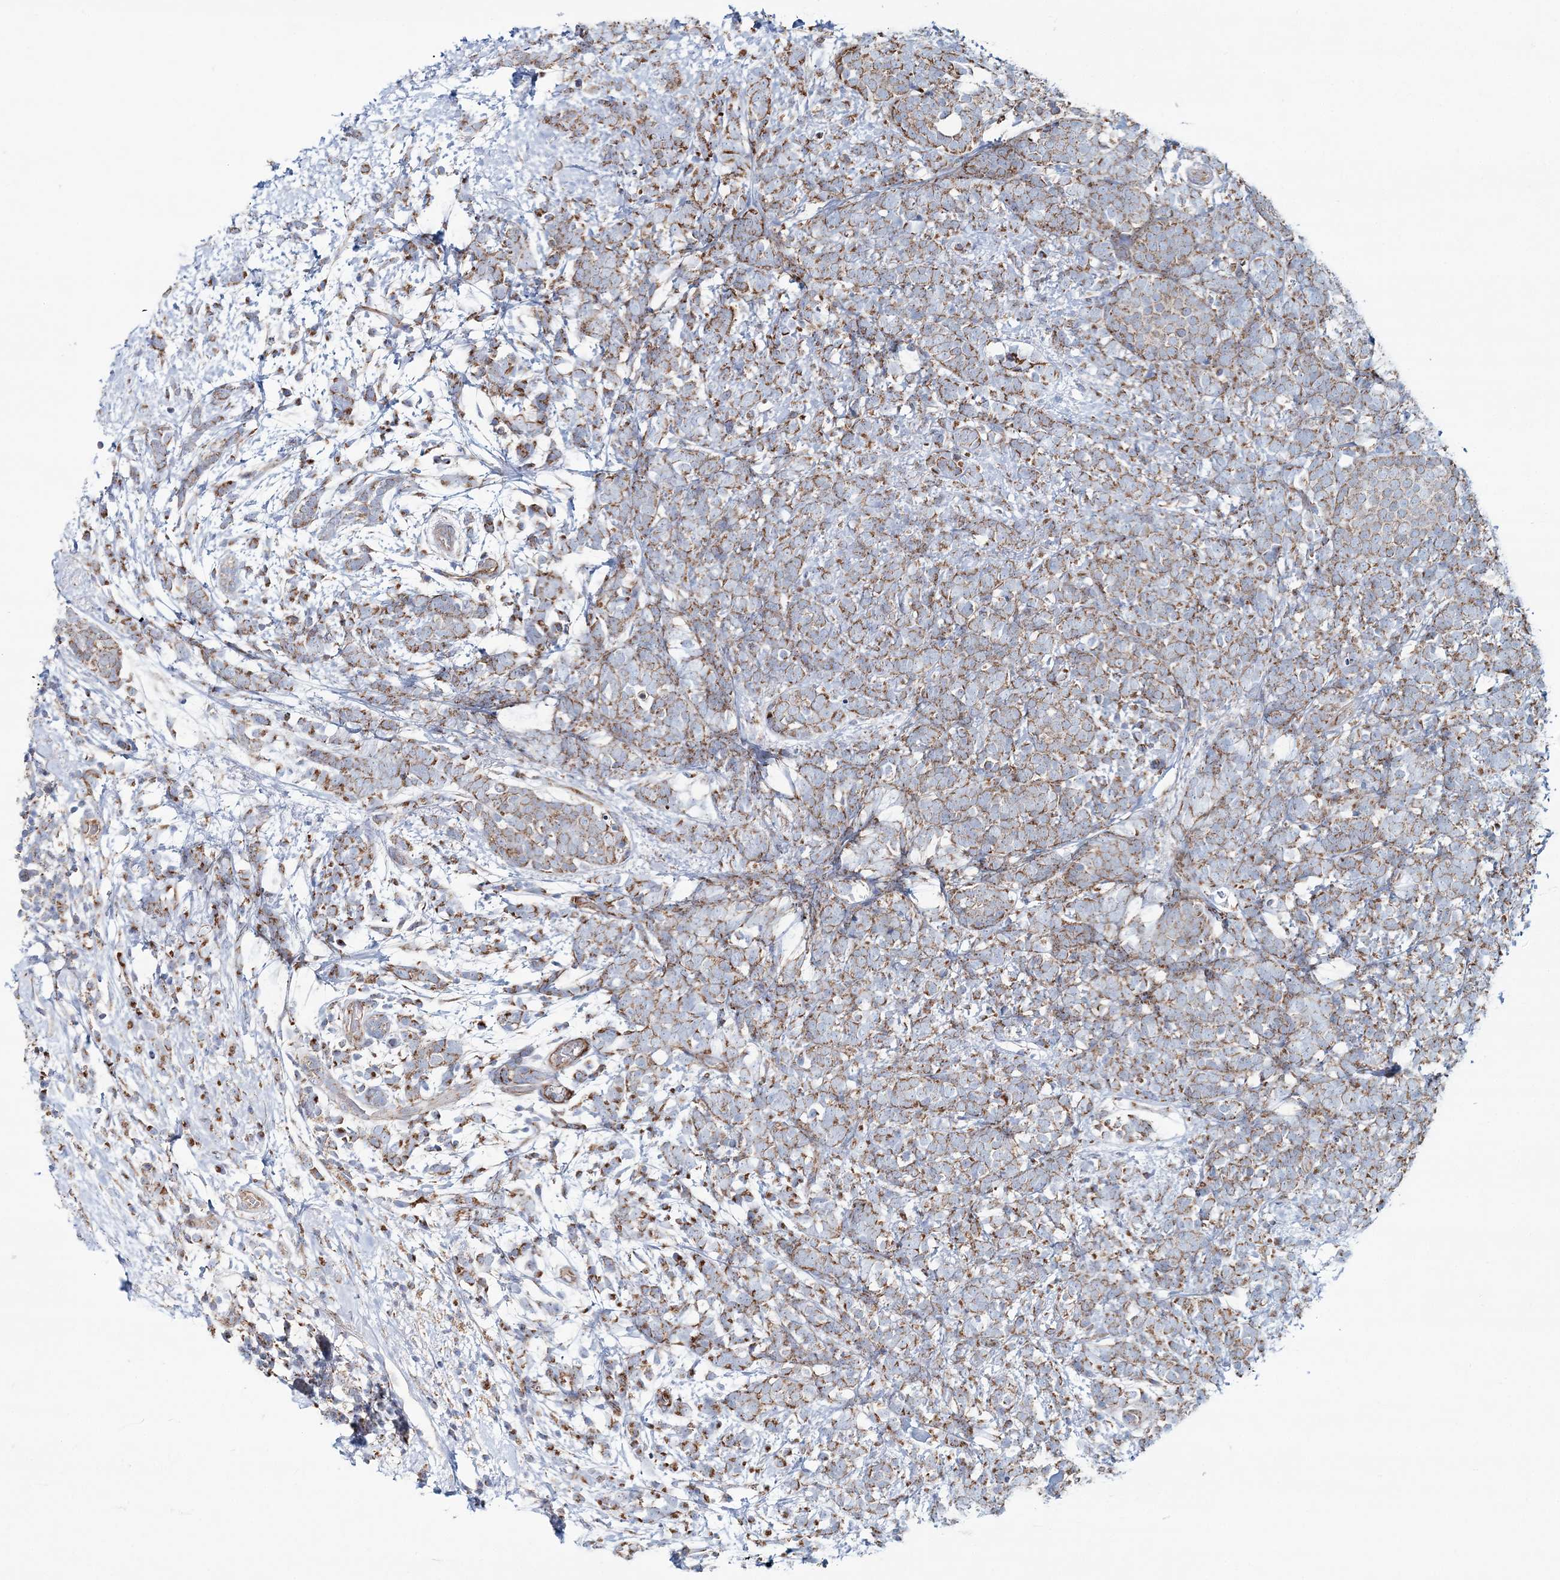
{"staining": {"intensity": "moderate", "quantity": "25%-75%", "location": "cytoplasmic/membranous"}, "tissue": "breast cancer", "cell_type": "Tumor cells", "image_type": "cancer", "snomed": [{"axis": "morphology", "description": "Lobular carcinoma"}, {"axis": "topography", "description": "Breast"}], "caption": "Moderate cytoplasmic/membranous staining is present in about 25%-75% of tumor cells in breast cancer.", "gene": "ARHGAP6", "patient": {"sex": "female", "age": 58}}